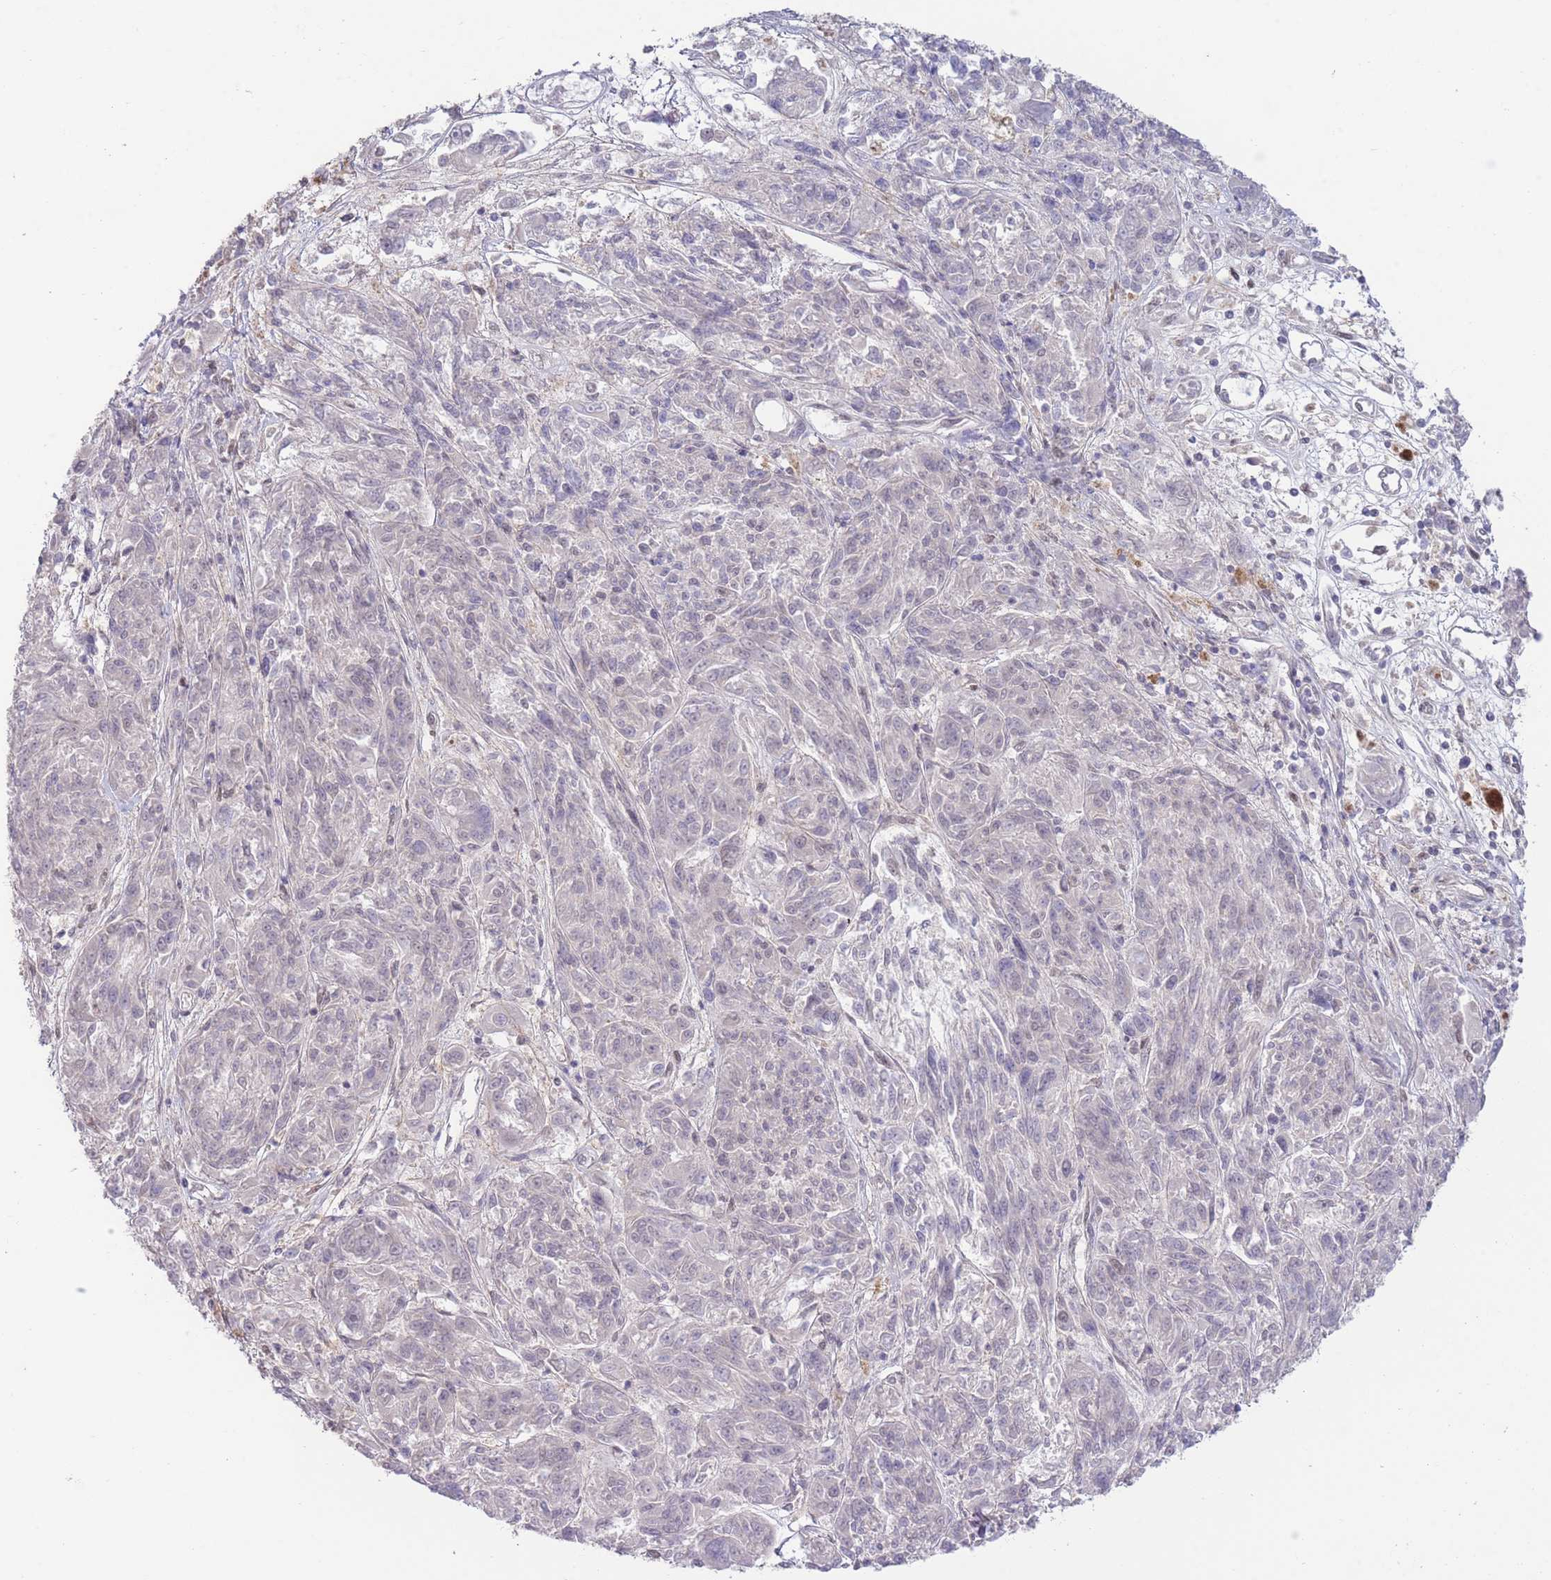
{"staining": {"intensity": "moderate", "quantity": "25%-75%", "location": "nuclear"}, "tissue": "melanoma", "cell_type": "Tumor cells", "image_type": "cancer", "snomed": [{"axis": "morphology", "description": "Malignant melanoma, NOS"}, {"axis": "topography", "description": "Skin"}], "caption": "Brown immunohistochemical staining in human malignant melanoma demonstrates moderate nuclear positivity in about 25%-75% of tumor cells.", "gene": "CARD8", "patient": {"sex": "male", "age": 53}}